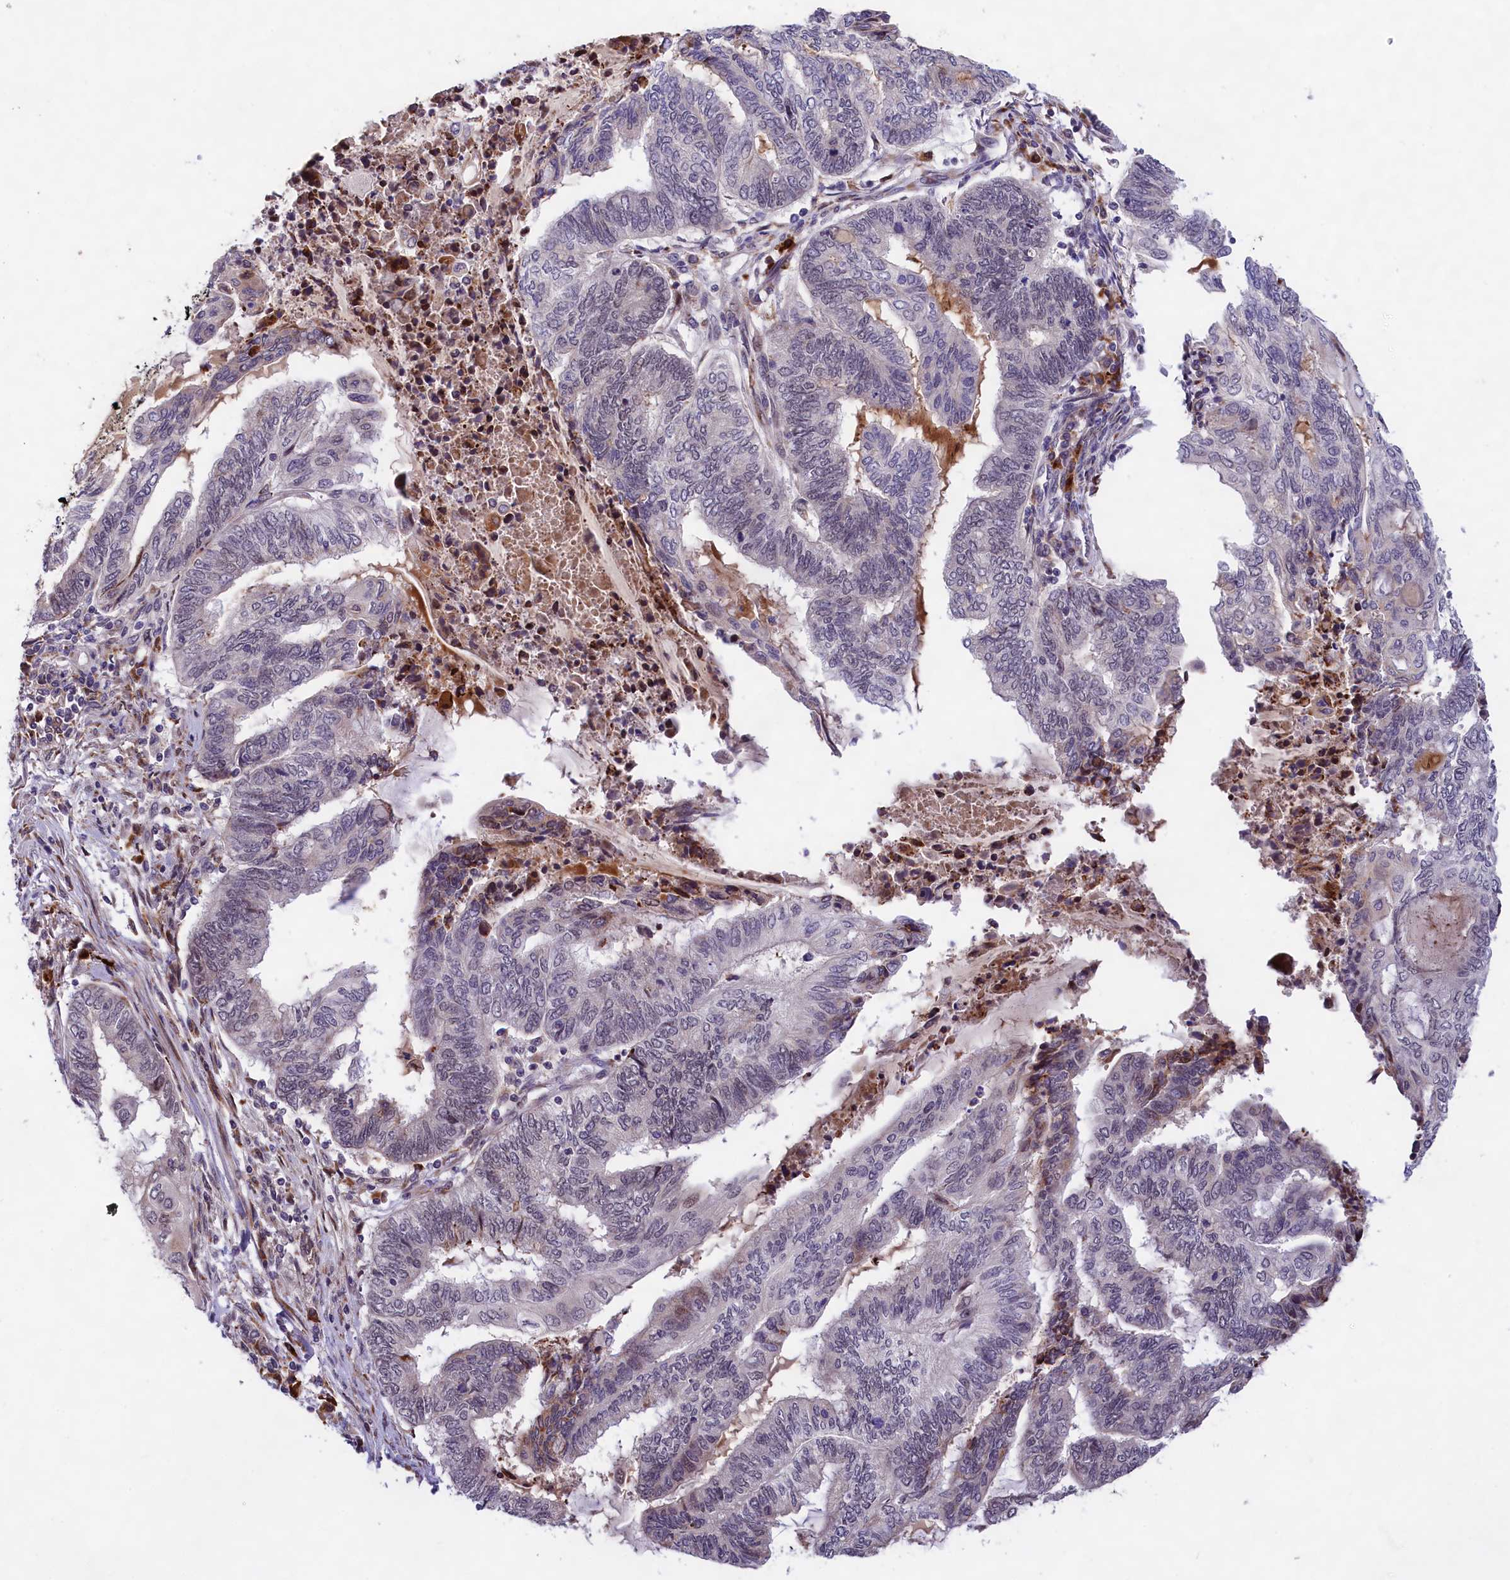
{"staining": {"intensity": "negative", "quantity": "none", "location": "none"}, "tissue": "endometrial cancer", "cell_type": "Tumor cells", "image_type": "cancer", "snomed": [{"axis": "morphology", "description": "Adenocarcinoma, NOS"}, {"axis": "topography", "description": "Uterus"}, {"axis": "topography", "description": "Endometrium"}], "caption": "Immunohistochemistry (IHC) photomicrograph of human endometrial cancer (adenocarcinoma) stained for a protein (brown), which demonstrates no staining in tumor cells.", "gene": "FBXO45", "patient": {"sex": "female", "age": 70}}